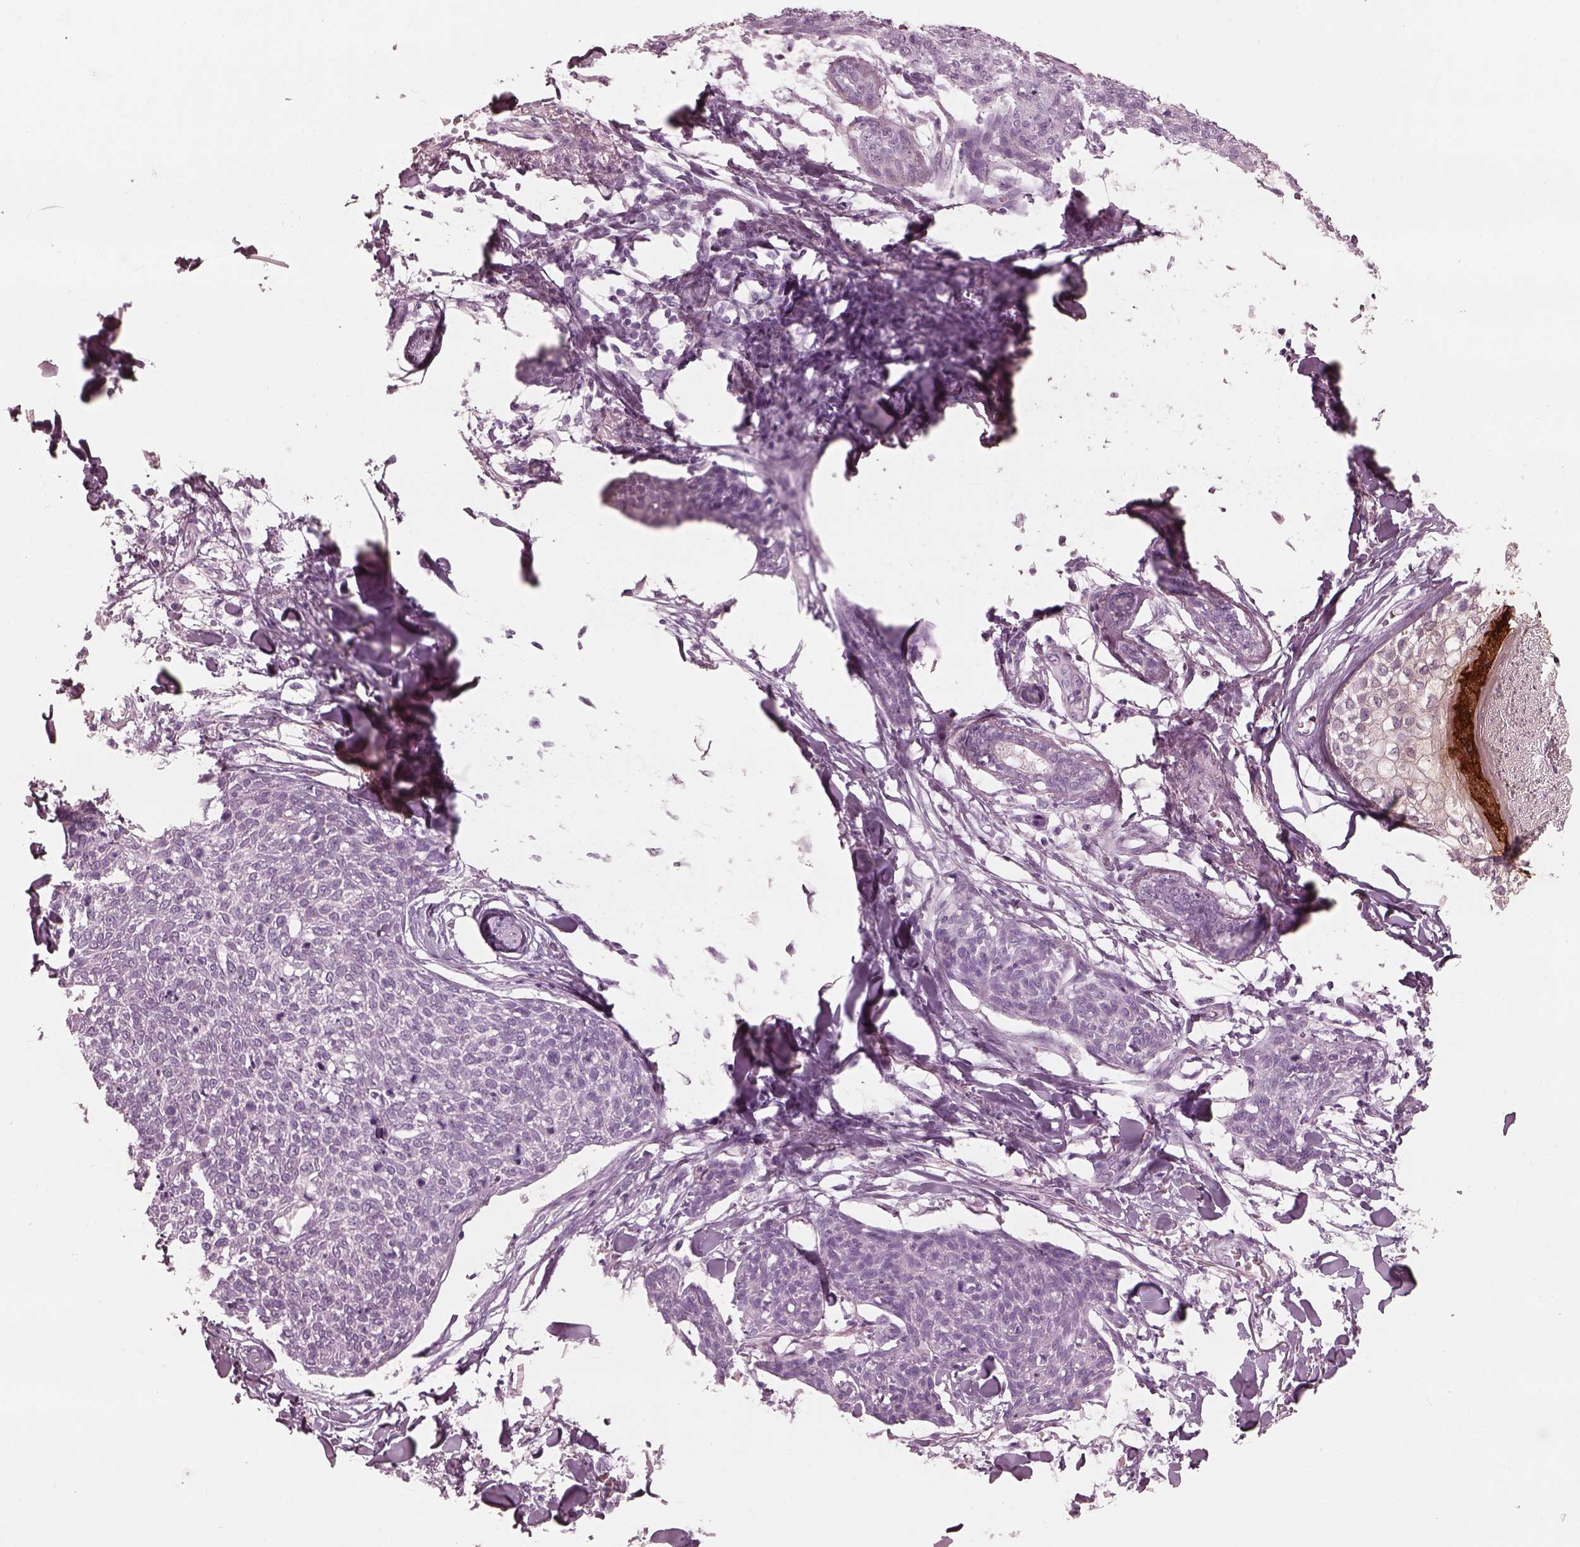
{"staining": {"intensity": "negative", "quantity": "none", "location": "none"}, "tissue": "skin cancer", "cell_type": "Tumor cells", "image_type": "cancer", "snomed": [{"axis": "morphology", "description": "Squamous cell carcinoma, NOS"}, {"axis": "topography", "description": "Skin"}, {"axis": "topography", "description": "Vulva"}], "caption": "The IHC photomicrograph has no significant staining in tumor cells of skin cancer tissue.", "gene": "FABP9", "patient": {"sex": "female", "age": 75}}